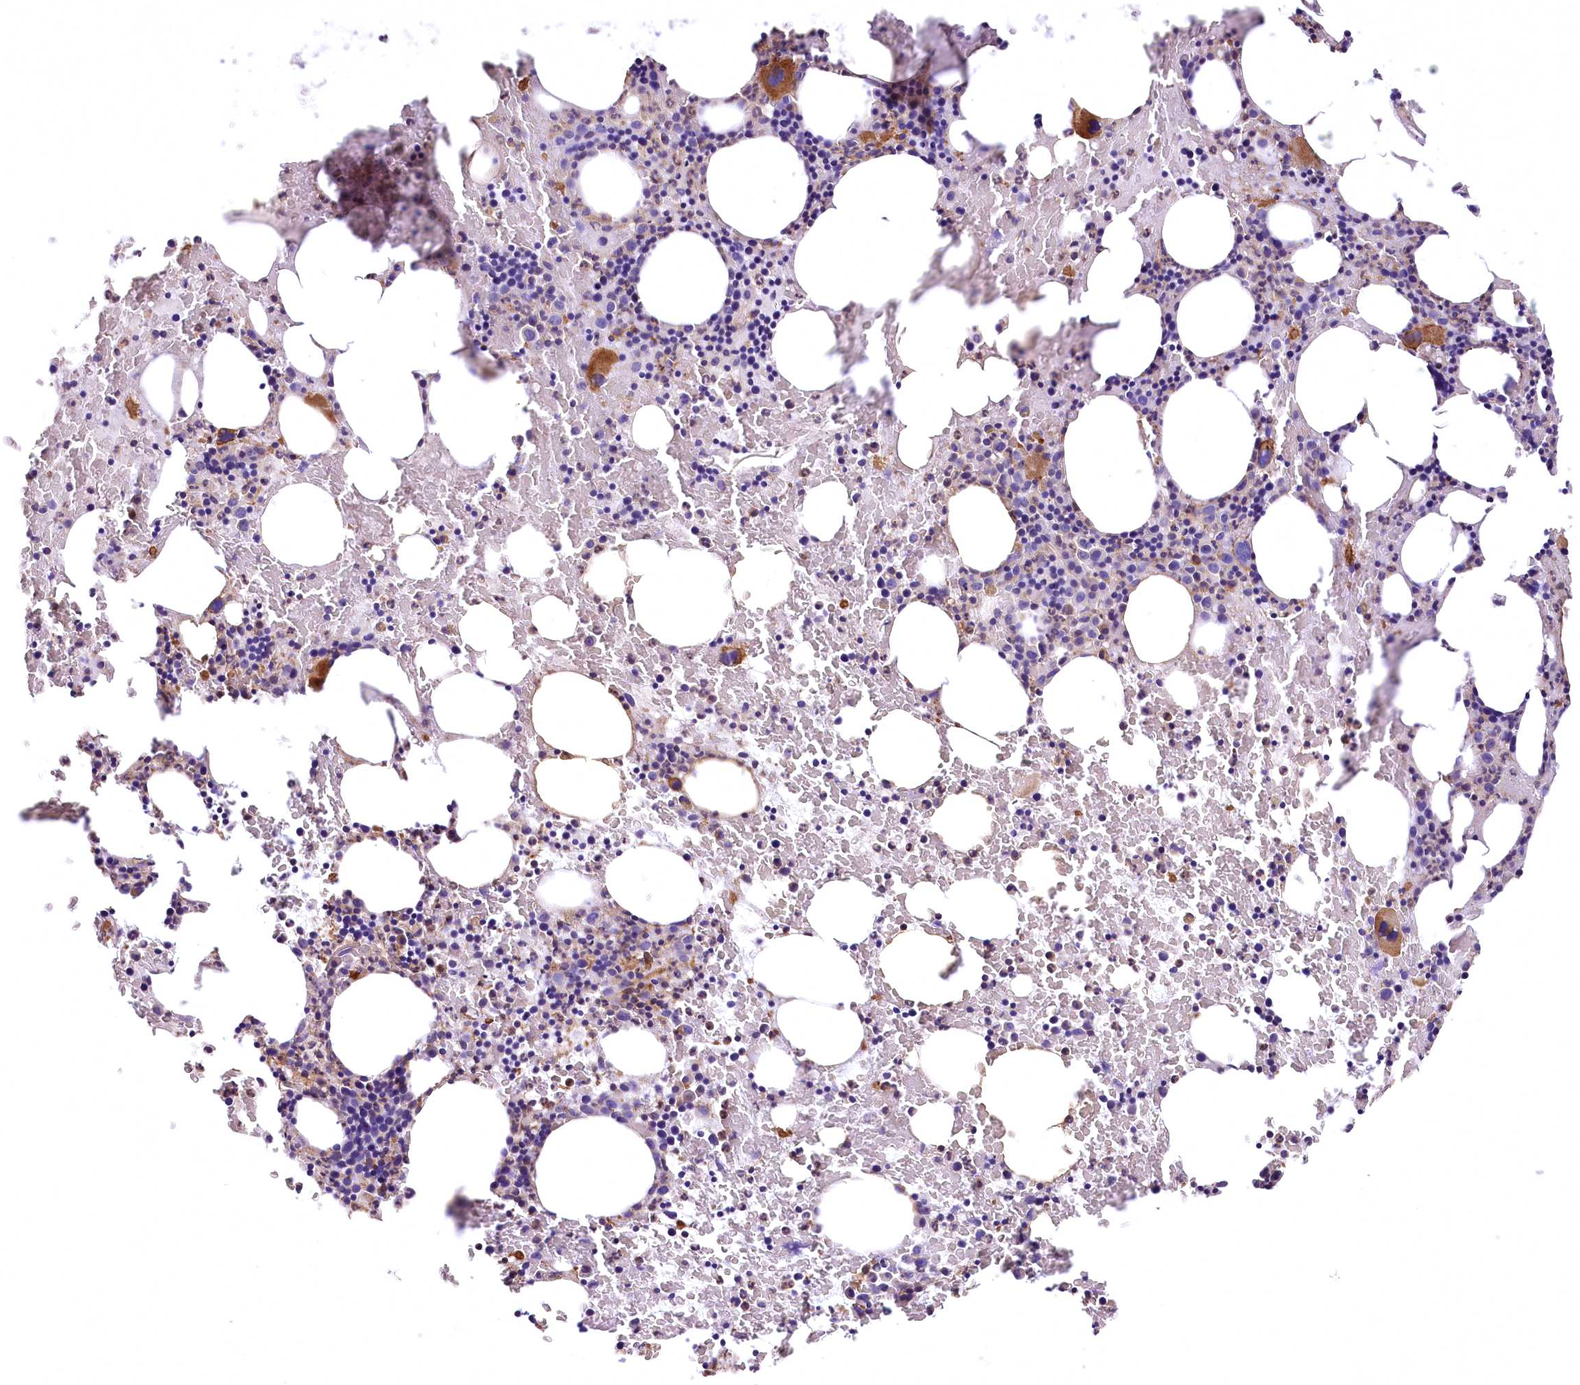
{"staining": {"intensity": "moderate", "quantity": "<25%", "location": "cytoplasmic/membranous"}, "tissue": "bone marrow", "cell_type": "Hematopoietic cells", "image_type": "normal", "snomed": [{"axis": "morphology", "description": "Normal tissue, NOS"}, {"axis": "topography", "description": "Bone marrow"}], "caption": "Immunohistochemistry (IHC) (DAB (3,3'-diaminobenzidine)) staining of benign human bone marrow exhibits moderate cytoplasmic/membranous protein expression in about <25% of hematopoietic cells.", "gene": "DPP3", "patient": {"sex": "male", "age": 62}}